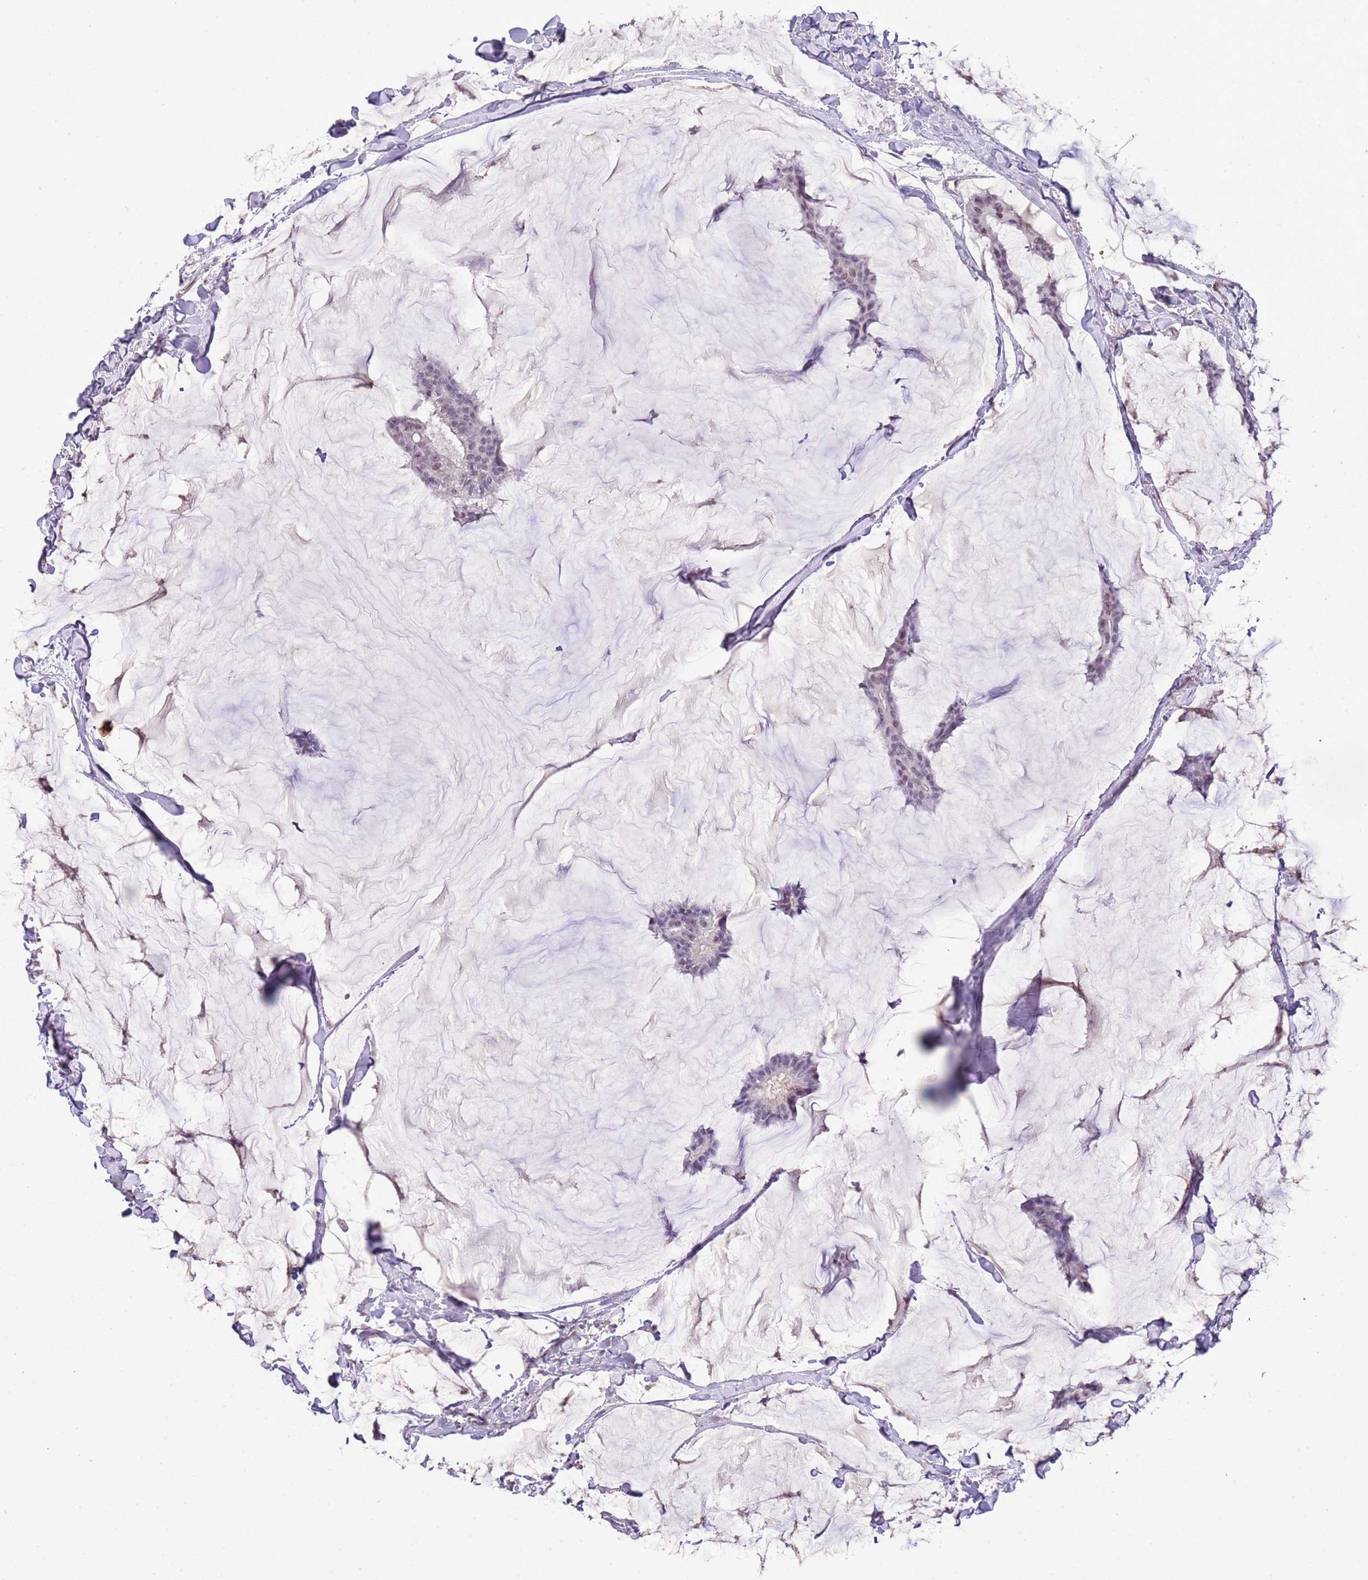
{"staining": {"intensity": "weak", "quantity": "<25%", "location": "nuclear"}, "tissue": "breast cancer", "cell_type": "Tumor cells", "image_type": "cancer", "snomed": [{"axis": "morphology", "description": "Duct carcinoma"}, {"axis": "topography", "description": "Breast"}], "caption": "High magnification brightfield microscopy of breast infiltrating ductal carcinoma stained with DAB (brown) and counterstained with hematoxylin (blue): tumor cells show no significant positivity.", "gene": "MIDN", "patient": {"sex": "female", "age": 93}}